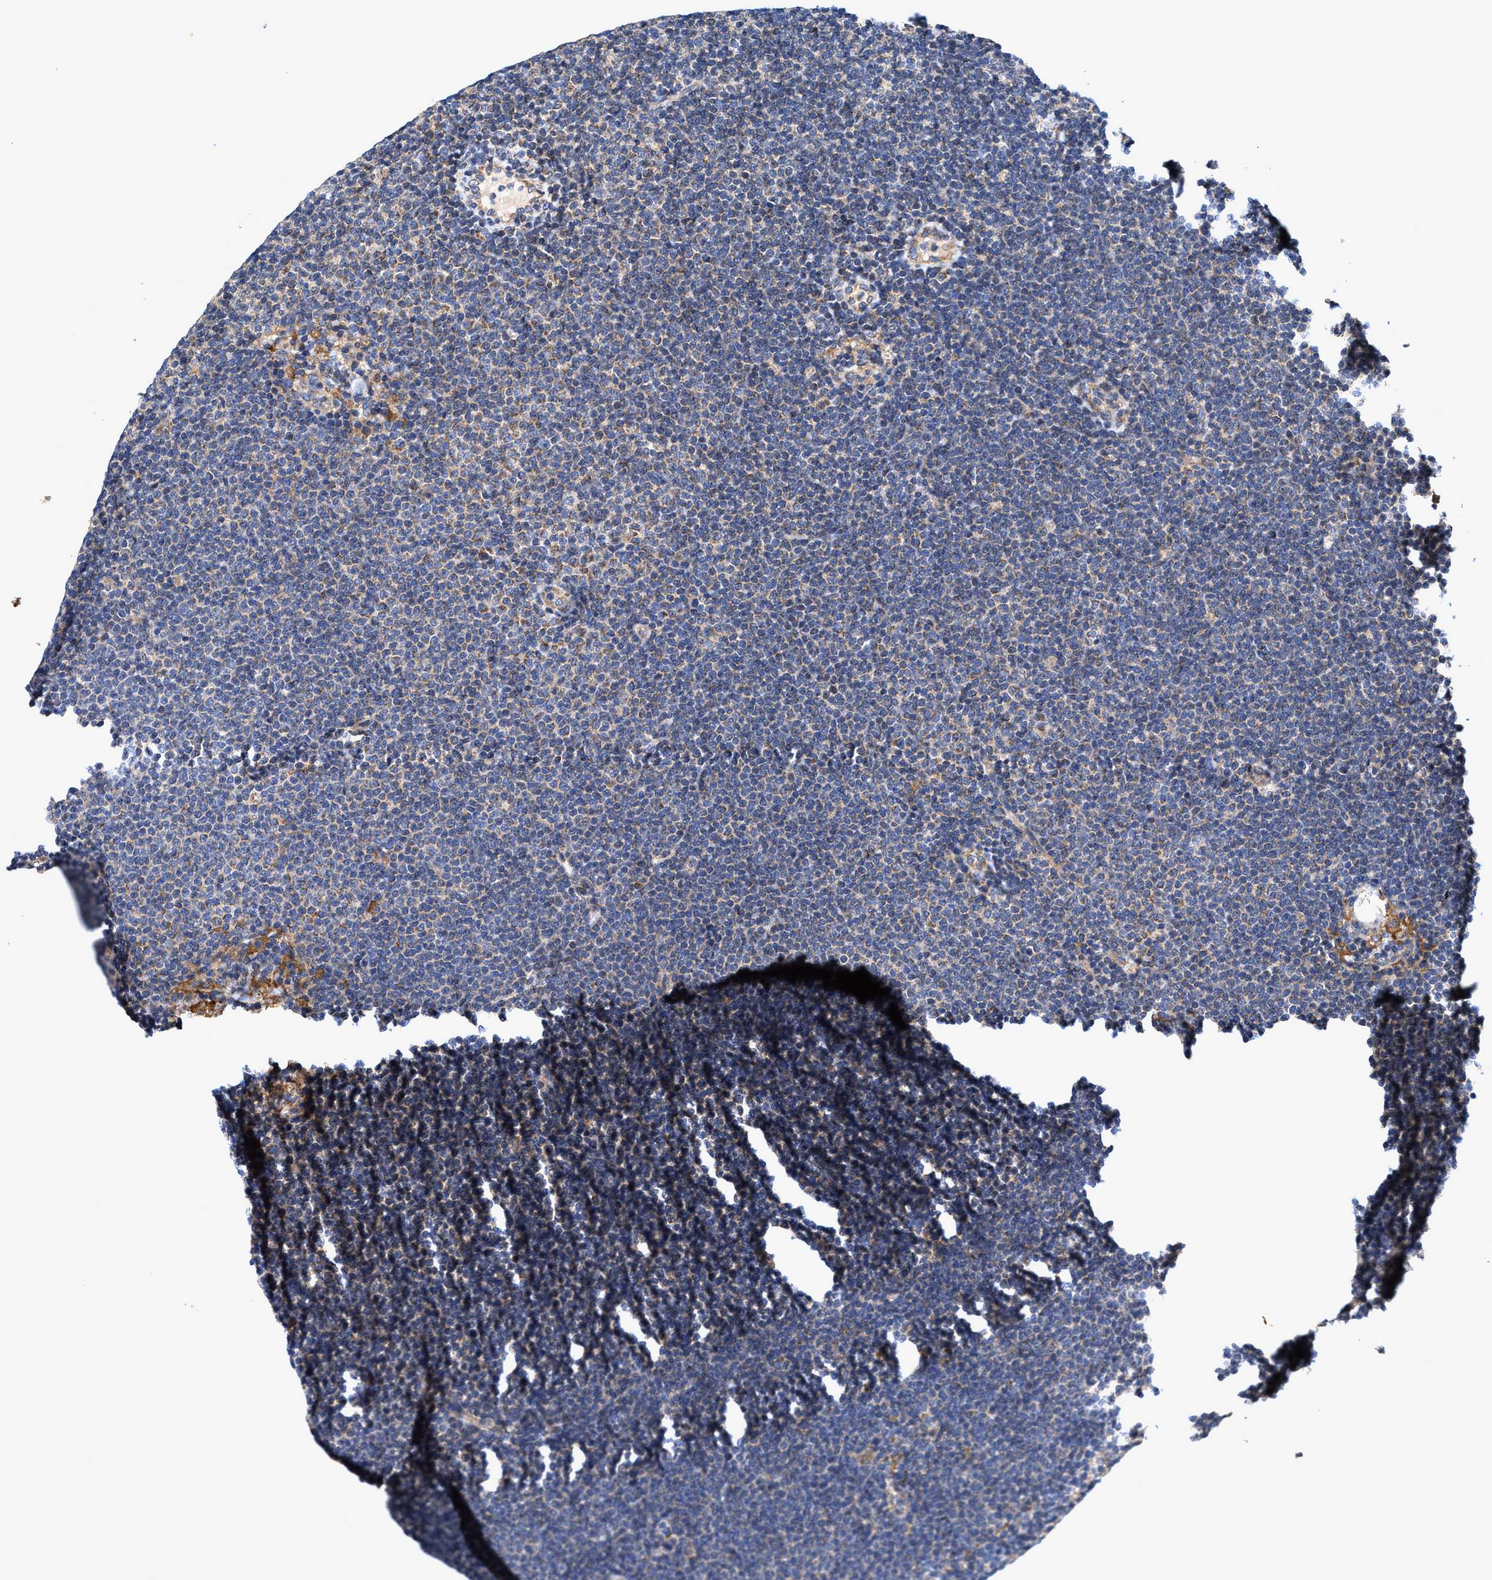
{"staining": {"intensity": "weak", "quantity": "<25%", "location": "cytoplasmic/membranous"}, "tissue": "lymphoma", "cell_type": "Tumor cells", "image_type": "cancer", "snomed": [{"axis": "morphology", "description": "Malignant lymphoma, non-Hodgkin's type, Low grade"}, {"axis": "topography", "description": "Lymph node"}], "caption": "Tumor cells are negative for protein expression in human malignant lymphoma, non-Hodgkin's type (low-grade). Nuclei are stained in blue.", "gene": "EFNA4", "patient": {"sex": "female", "age": 53}}